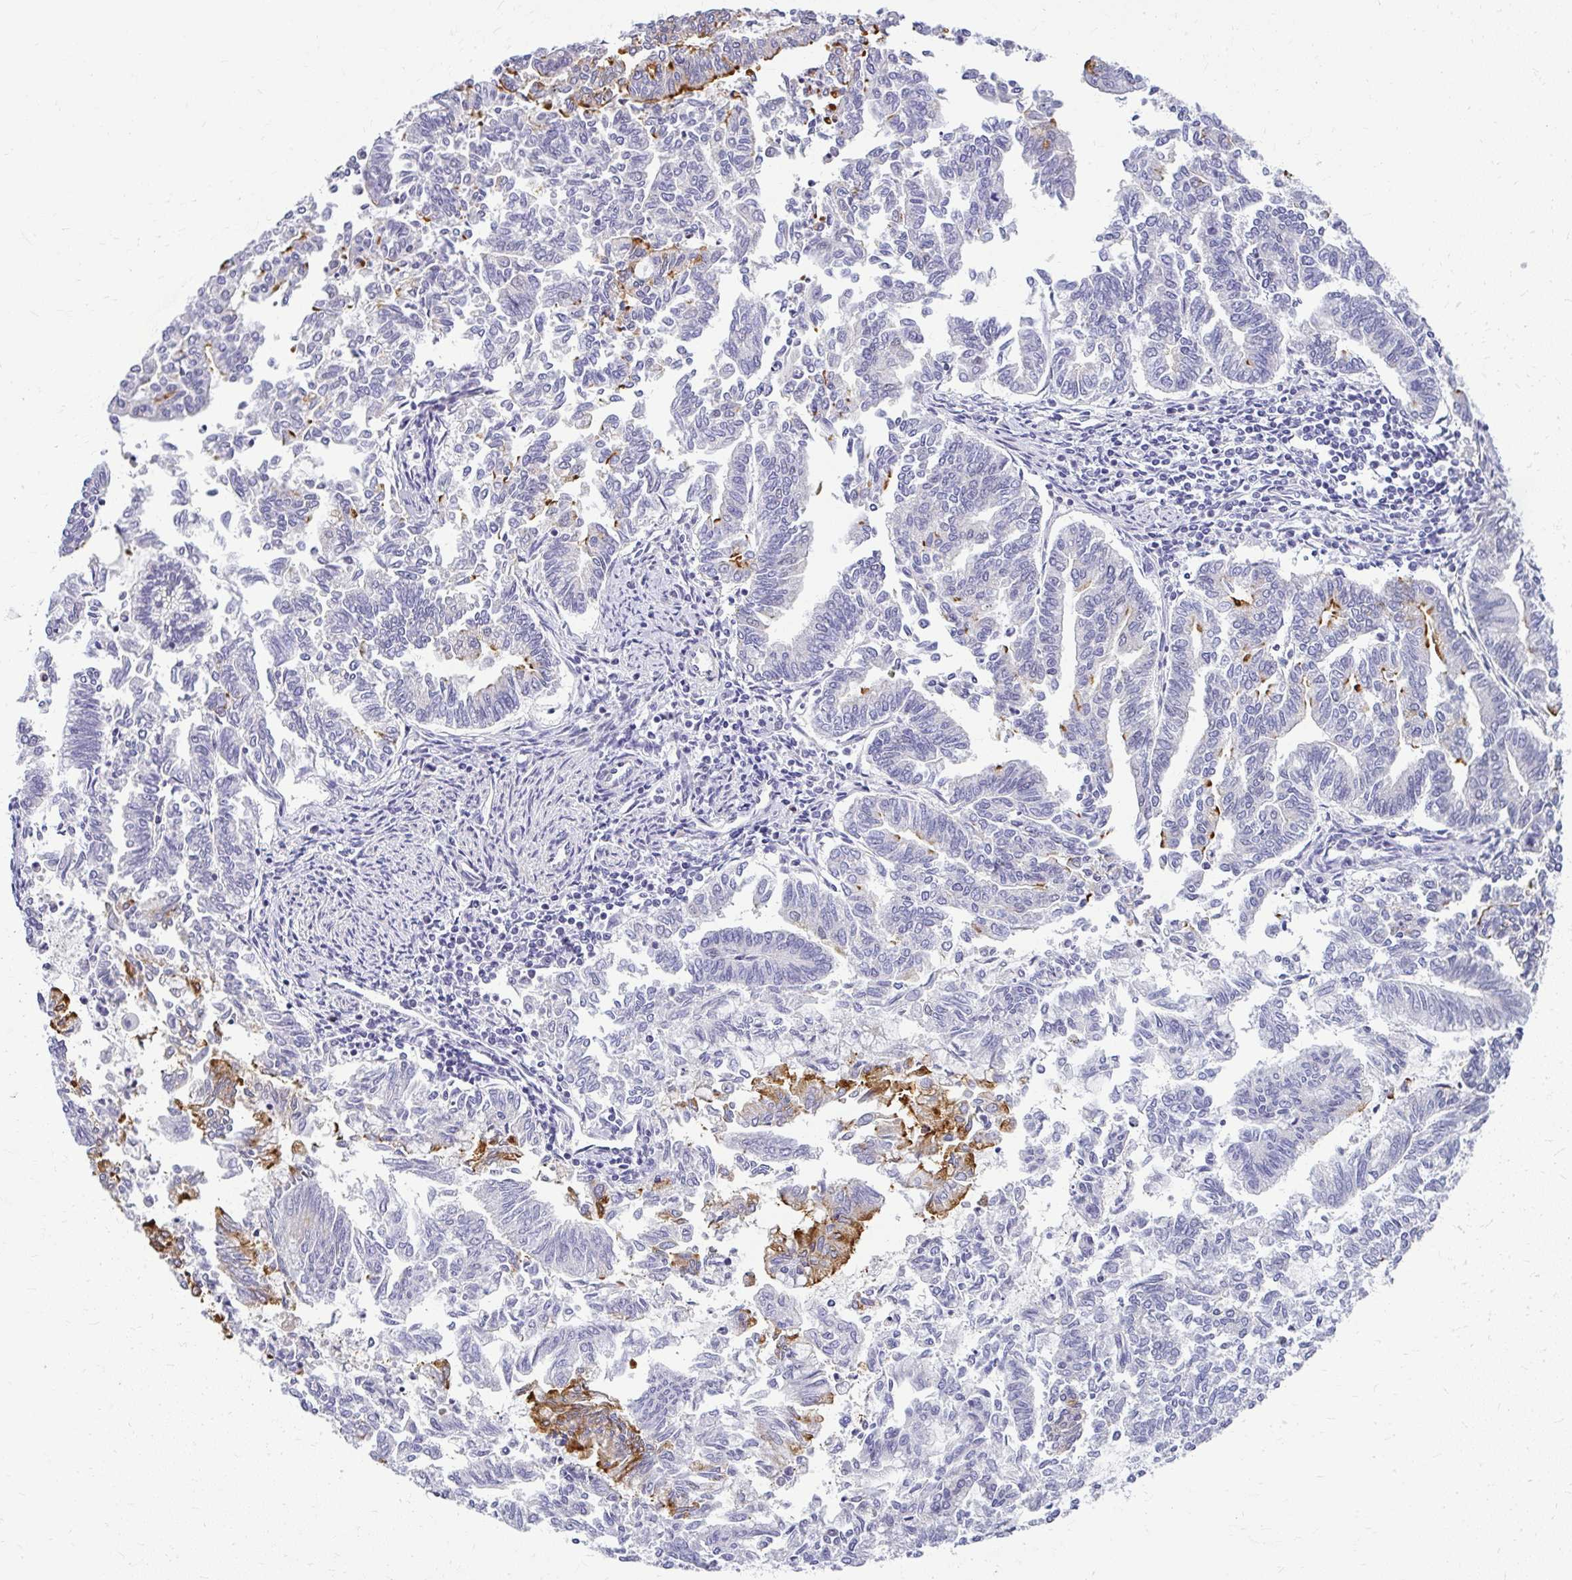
{"staining": {"intensity": "moderate", "quantity": "<25%", "location": "cytoplasmic/membranous"}, "tissue": "endometrial cancer", "cell_type": "Tumor cells", "image_type": "cancer", "snomed": [{"axis": "morphology", "description": "Adenocarcinoma, NOS"}, {"axis": "topography", "description": "Endometrium"}], "caption": "Protein positivity by immunohistochemistry (IHC) displays moderate cytoplasmic/membranous staining in about <25% of tumor cells in endometrial cancer (adenocarcinoma).", "gene": "TEX33", "patient": {"sex": "female", "age": 79}}